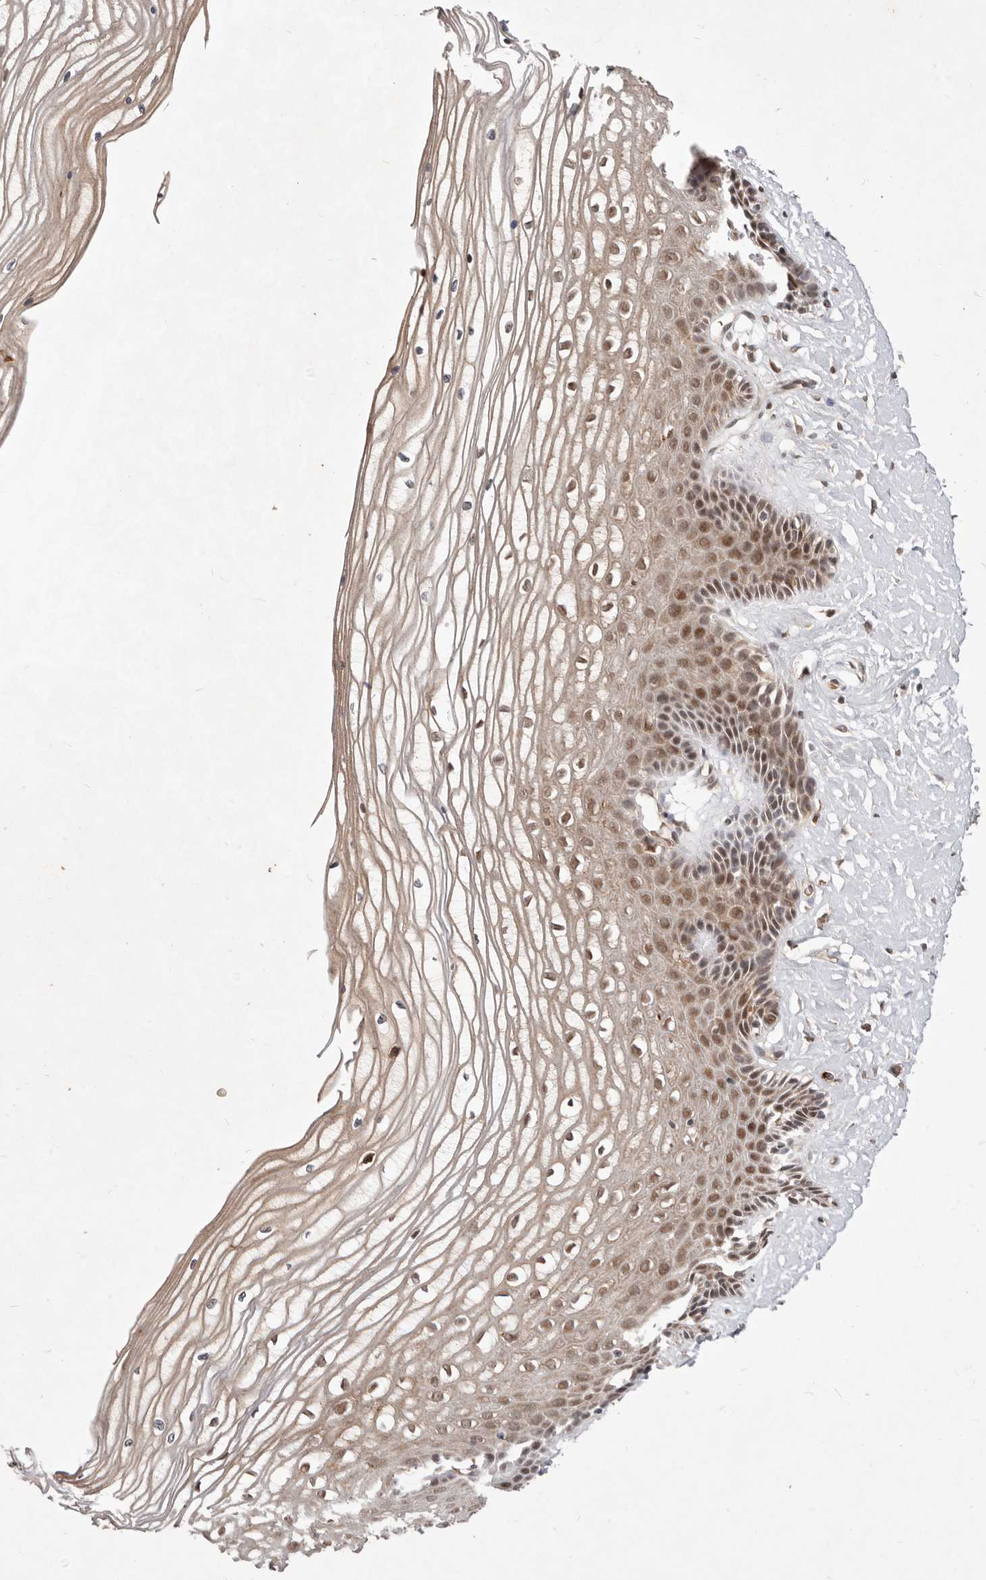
{"staining": {"intensity": "moderate", "quantity": ">75%", "location": "nuclear"}, "tissue": "vagina", "cell_type": "Squamous epithelial cells", "image_type": "normal", "snomed": [{"axis": "morphology", "description": "Normal tissue, NOS"}, {"axis": "topography", "description": "Vagina"}, {"axis": "topography", "description": "Cervix"}], "caption": "A high-resolution image shows immunohistochemistry (IHC) staining of benign vagina, which displays moderate nuclear staining in approximately >75% of squamous epithelial cells.", "gene": "NCOA3", "patient": {"sex": "female", "age": 40}}